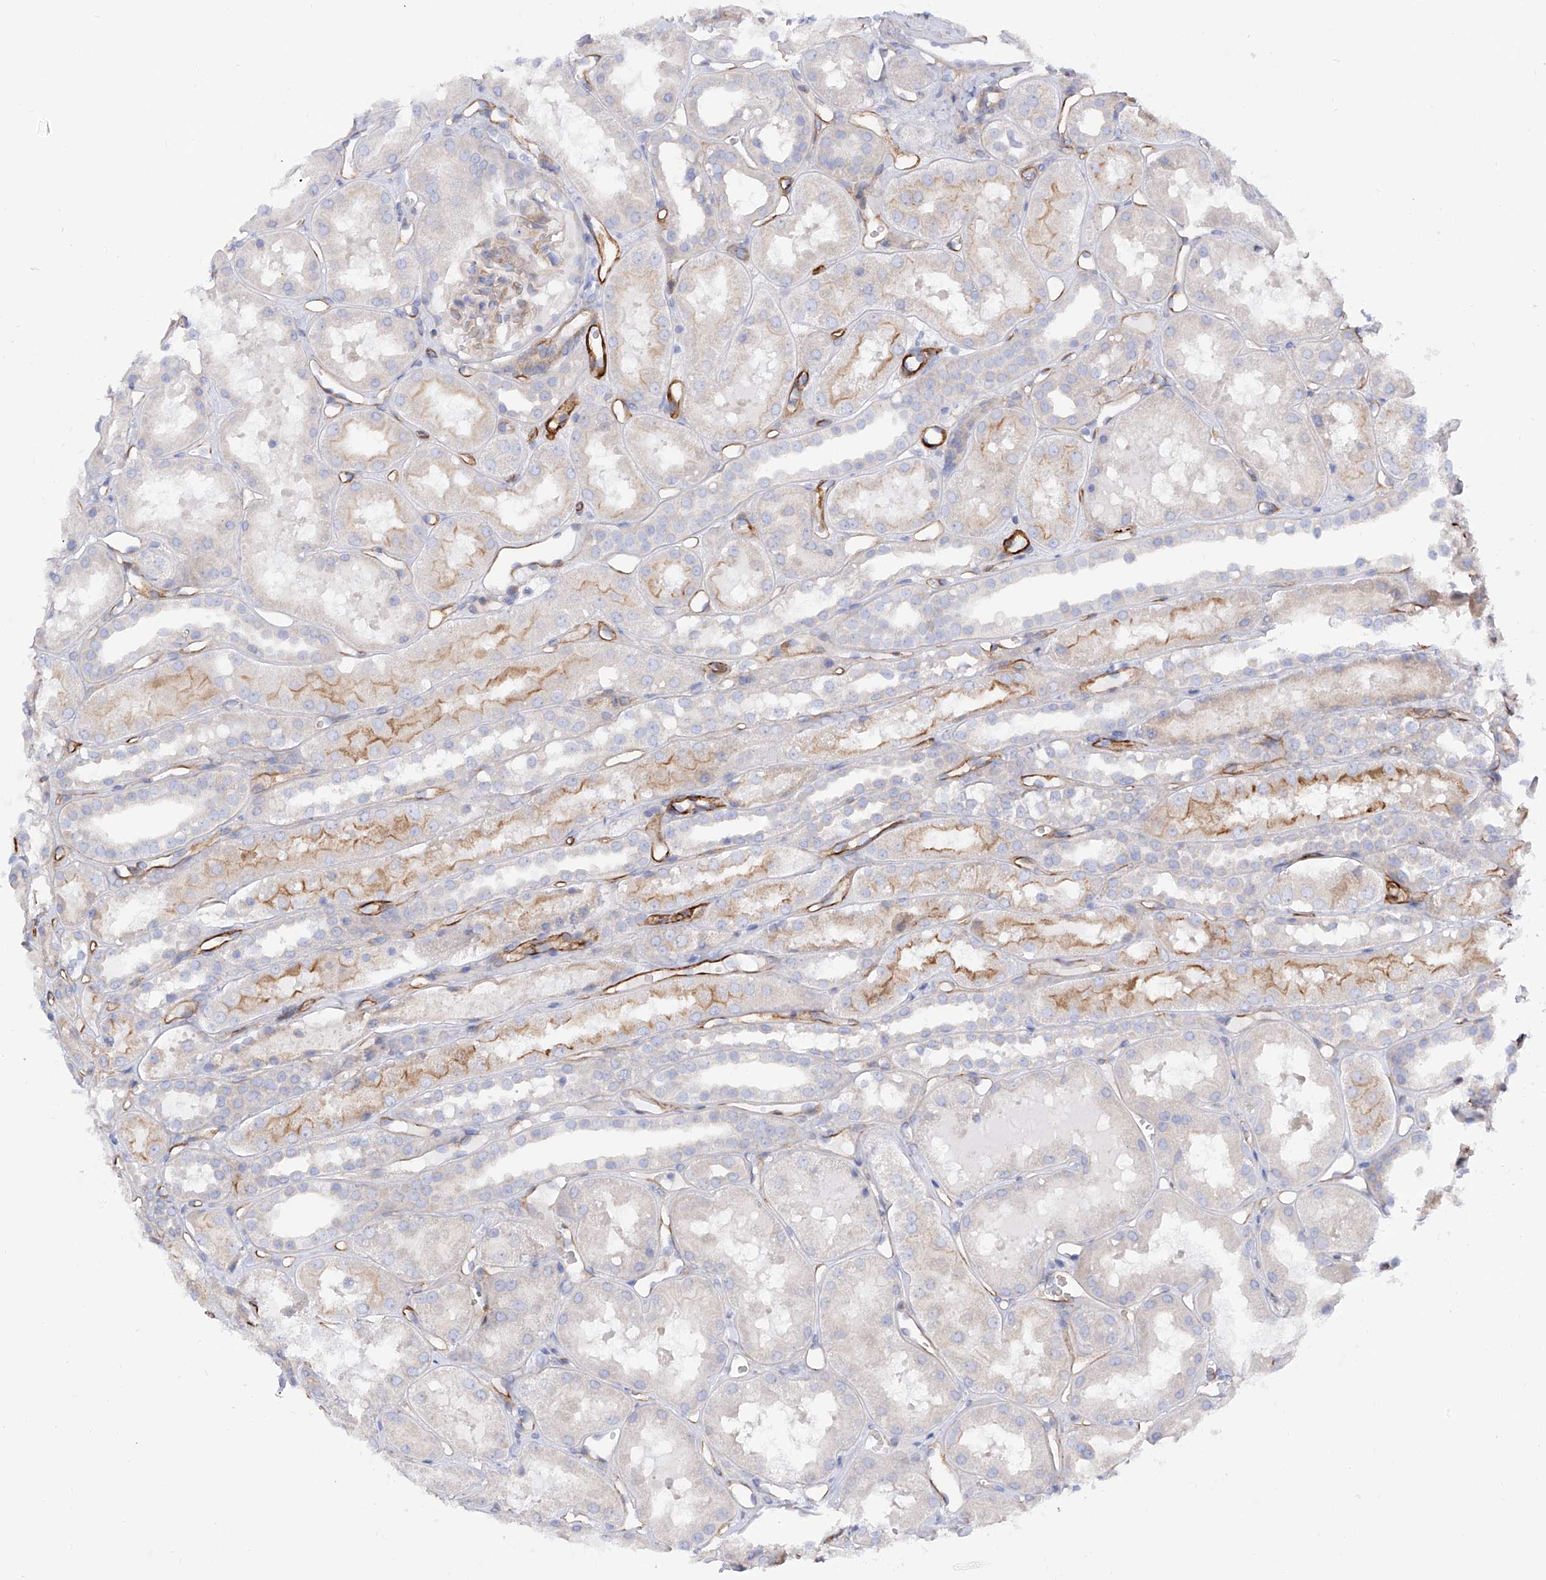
{"staining": {"intensity": "weak", "quantity": "25%-75%", "location": "cytoplasmic/membranous"}, "tissue": "kidney", "cell_type": "Cells in glomeruli", "image_type": "normal", "snomed": [{"axis": "morphology", "description": "Normal tissue, NOS"}, {"axis": "topography", "description": "Kidney"}], "caption": "Protein positivity by IHC shows weak cytoplasmic/membranous positivity in approximately 25%-75% of cells in glomeruli in unremarkable kidney. Immunohistochemistry (ihc) stains the protein in brown and the nuclei are stained blue.", "gene": "LCA5", "patient": {"sex": "male", "age": 16}}